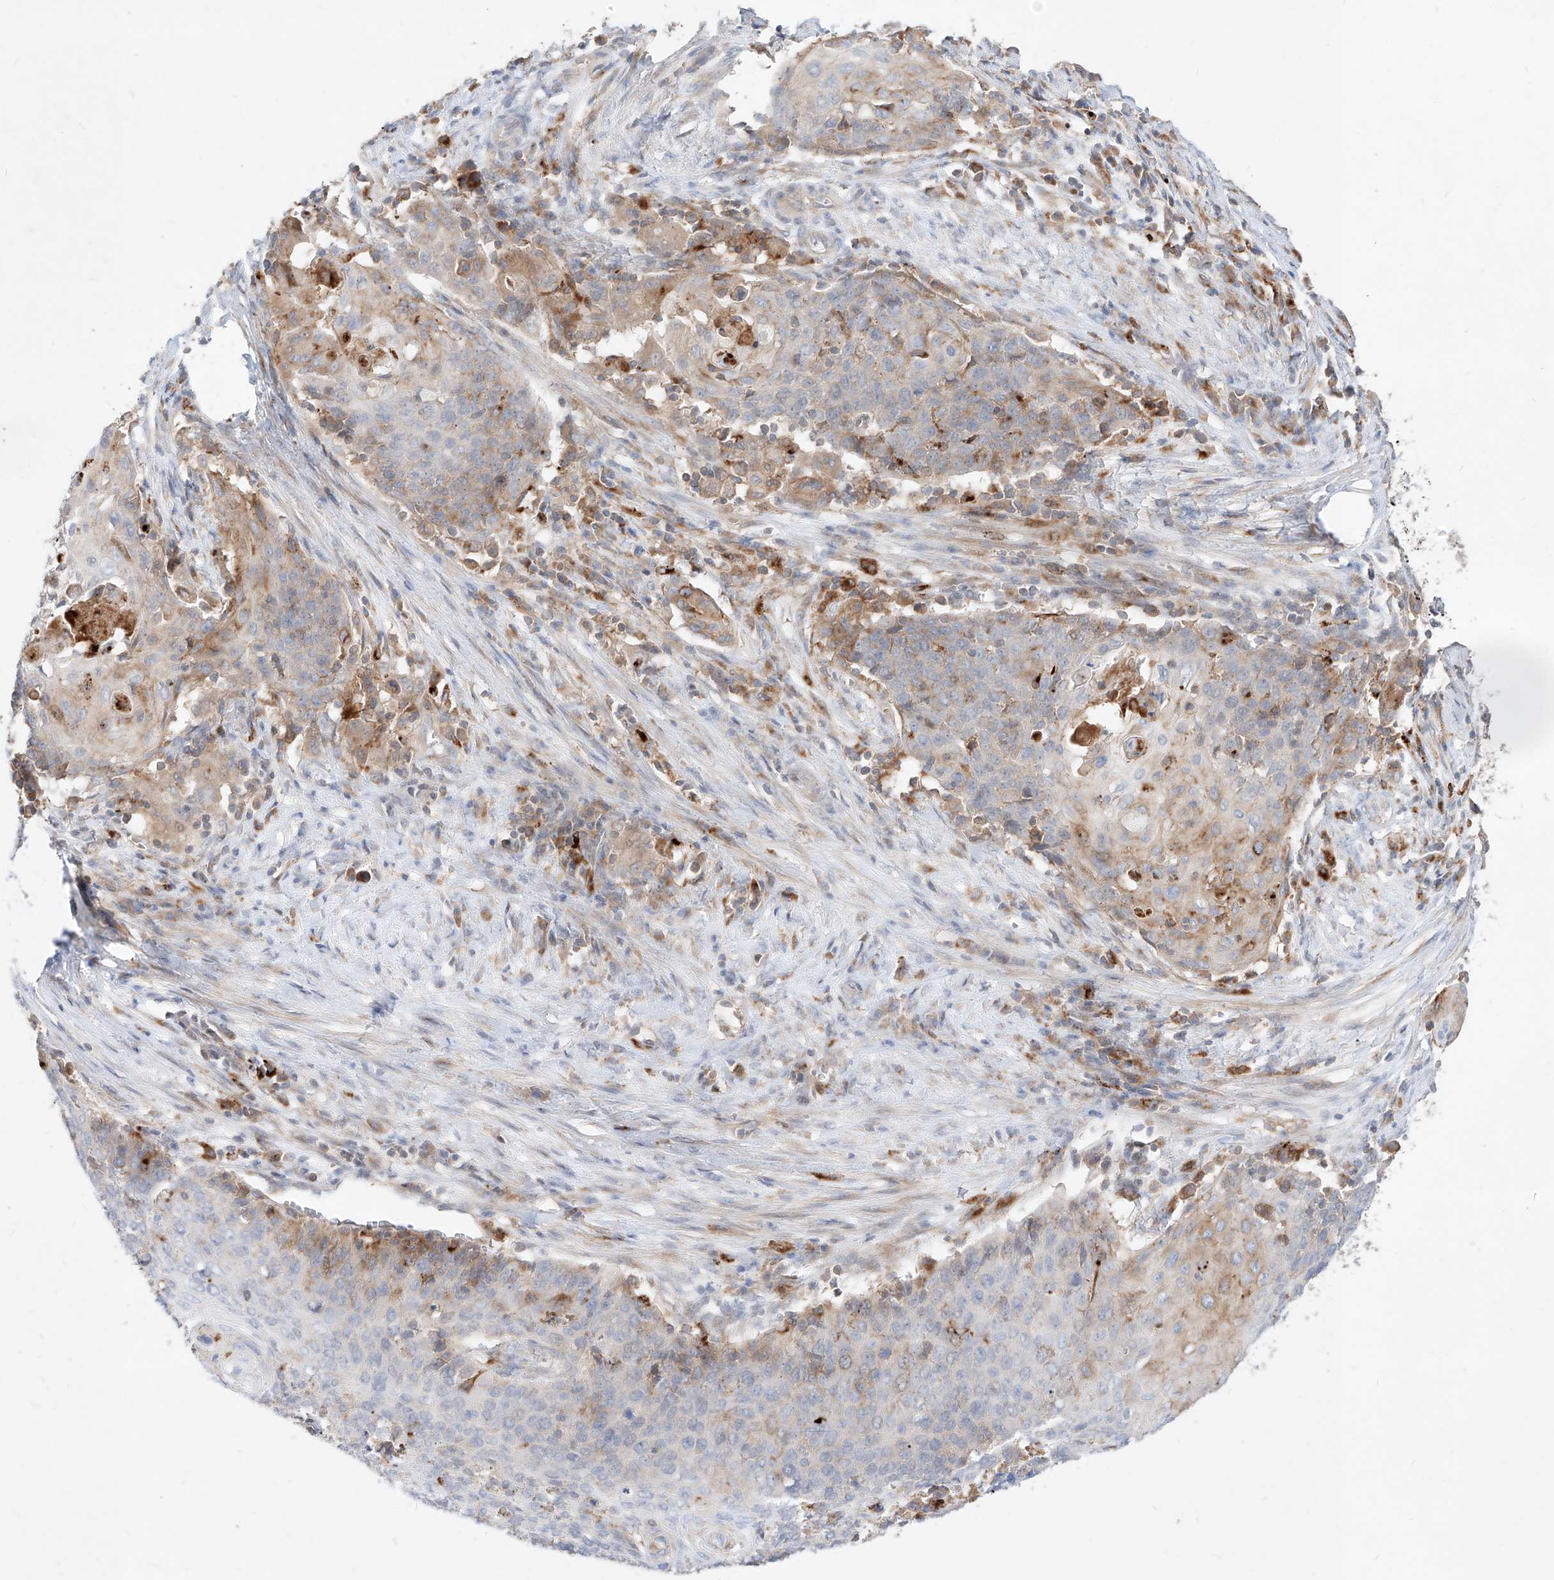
{"staining": {"intensity": "moderate", "quantity": "<25%", "location": "cytoplasmic/membranous"}, "tissue": "cervical cancer", "cell_type": "Tumor cells", "image_type": "cancer", "snomed": [{"axis": "morphology", "description": "Squamous cell carcinoma, NOS"}, {"axis": "topography", "description": "Cervix"}], "caption": "IHC image of human squamous cell carcinoma (cervical) stained for a protein (brown), which displays low levels of moderate cytoplasmic/membranous staining in approximately <25% of tumor cells.", "gene": "TSNAX", "patient": {"sex": "female", "age": 39}}